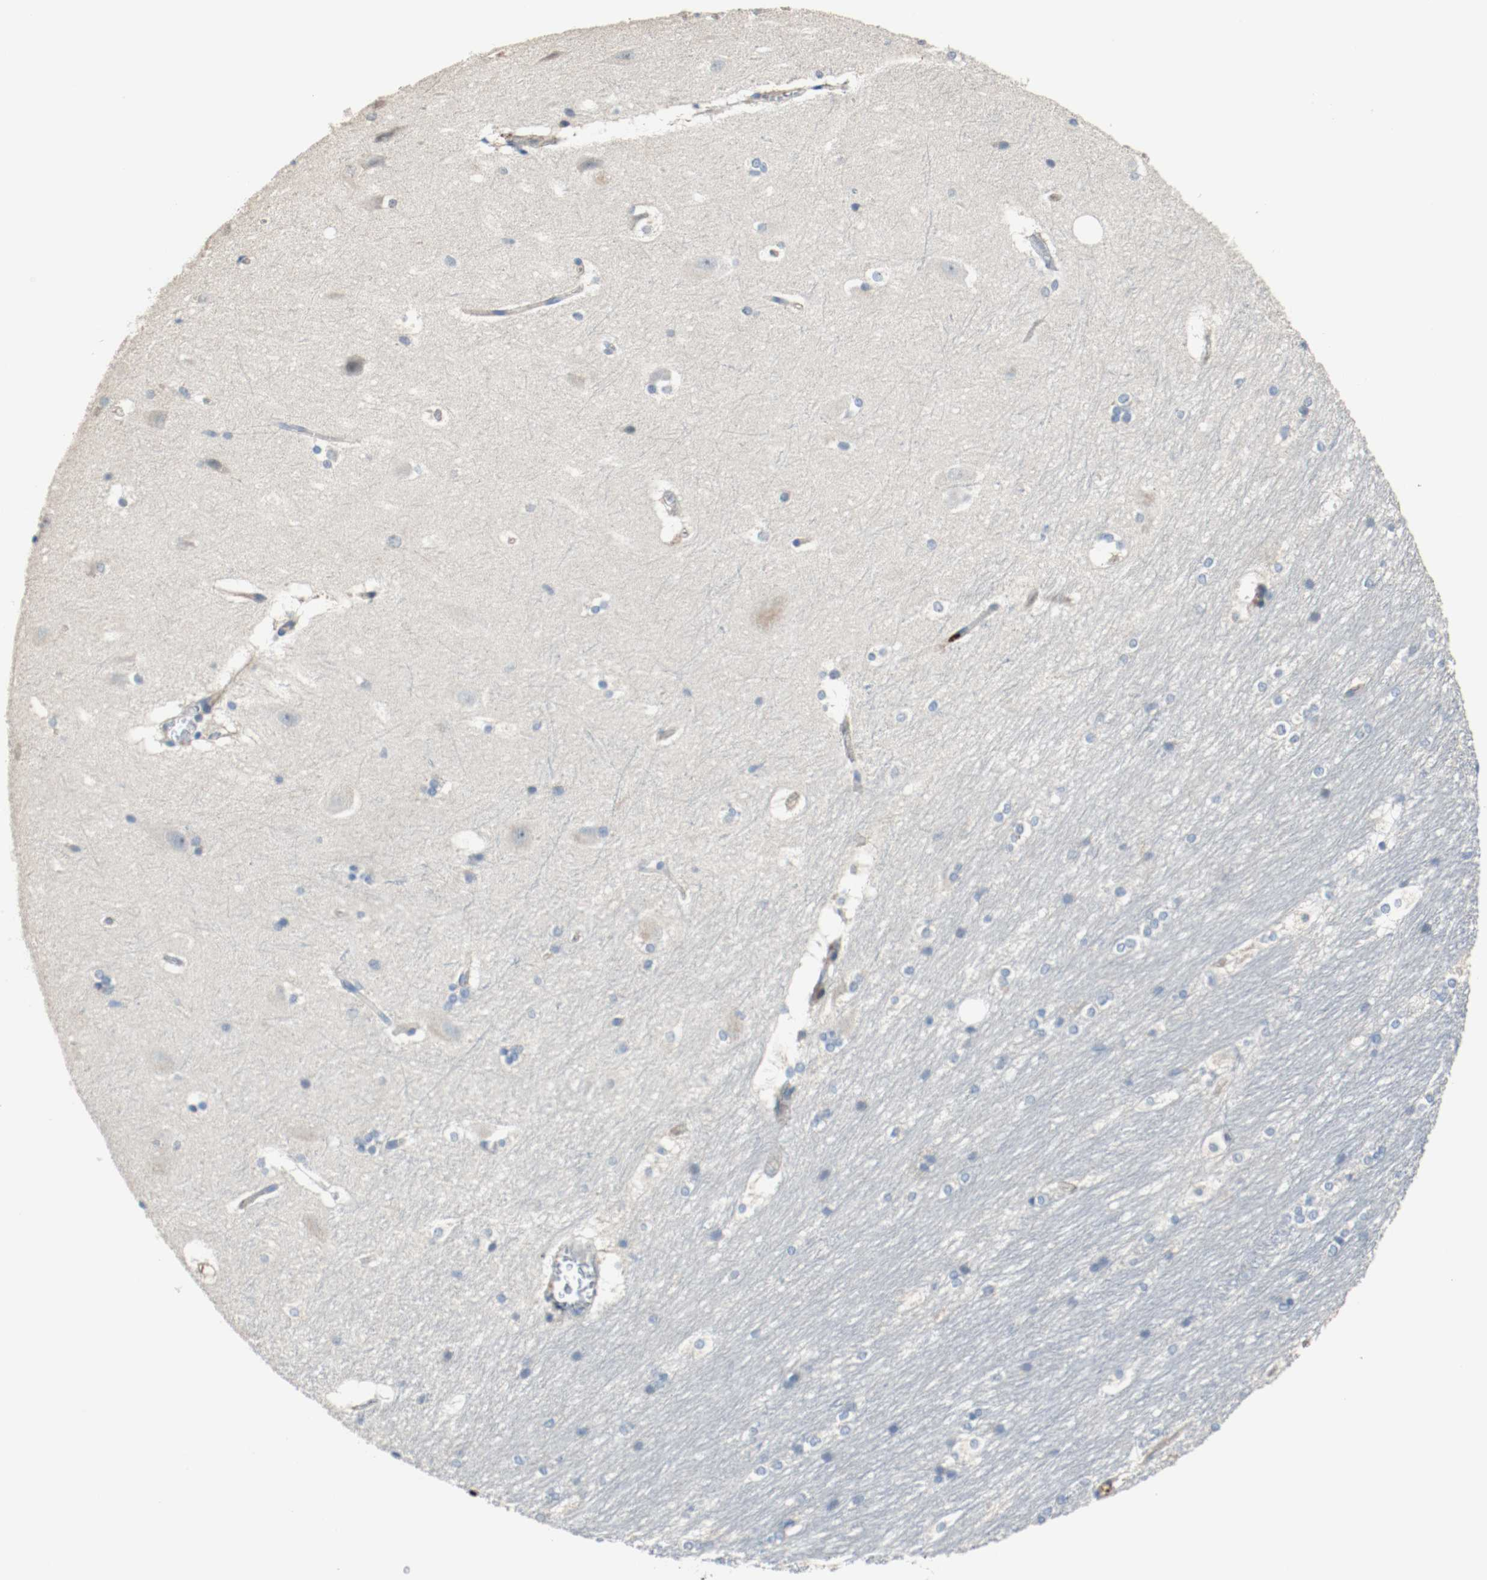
{"staining": {"intensity": "negative", "quantity": "none", "location": "none"}, "tissue": "hippocampus", "cell_type": "Glial cells", "image_type": "normal", "snomed": [{"axis": "morphology", "description": "Normal tissue, NOS"}, {"axis": "topography", "description": "Hippocampus"}], "caption": "Immunohistochemical staining of benign human hippocampus exhibits no significant positivity in glial cells.", "gene": "BLK", "patient": {"sex": "female", "age": 19}}